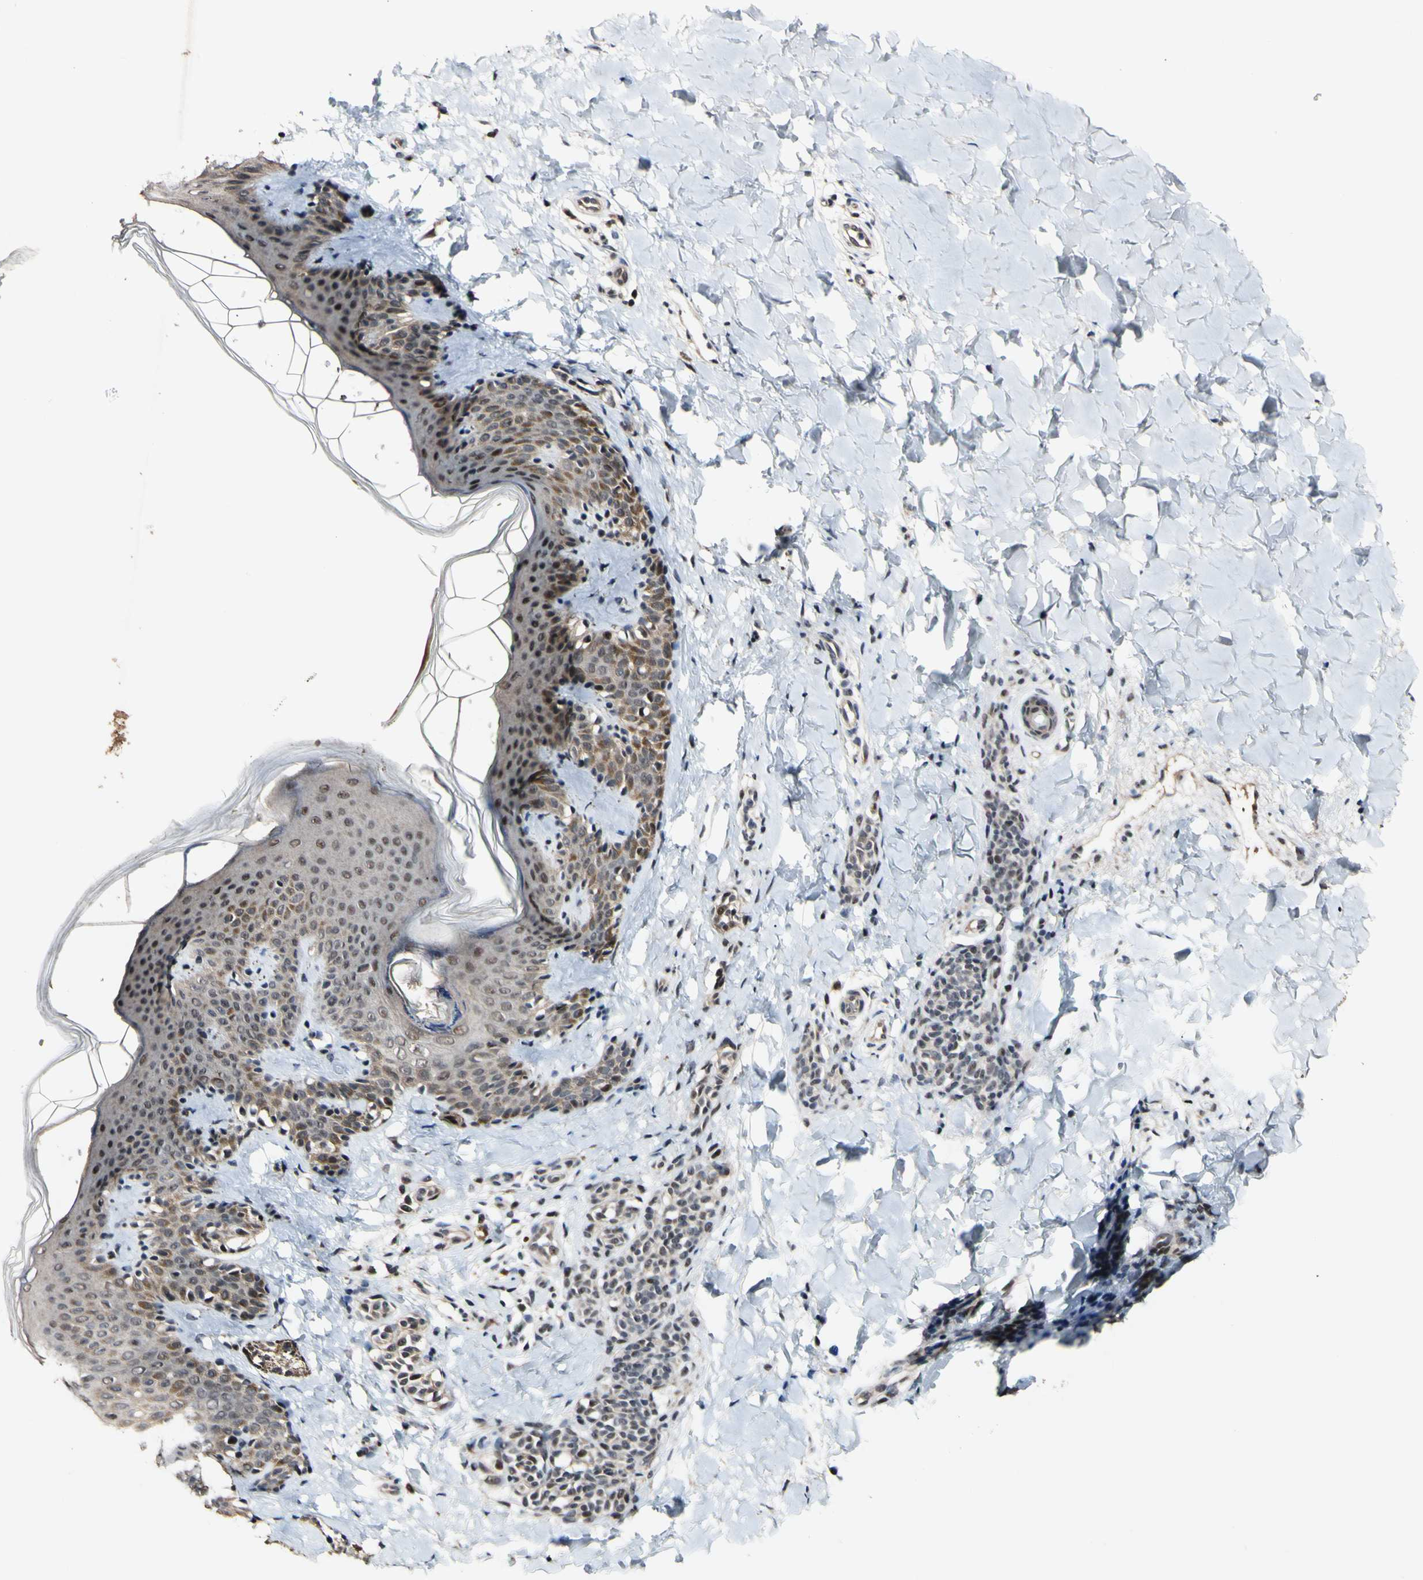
{"staining": {"intensity": "weak", "quantity": ">75%", "location": "cytoplasmic/membranous,nuclear"}, "tissue": "skin", "cell_type": "Fibroblasts", "image_type": "normal", "snomed": [{"axis": "morphology", "description": "Normal tissue, NOS"}, {"axis": "topography", "description": "Skin"}], "caption": "IHC of normal skin exhibits low levels of weak cytoplasmic/membranous,nuclear positivity in approximately >75% of fibroblasts.", "gene": "POLR2F", "patient": {"sex": "male", "age": 16}}